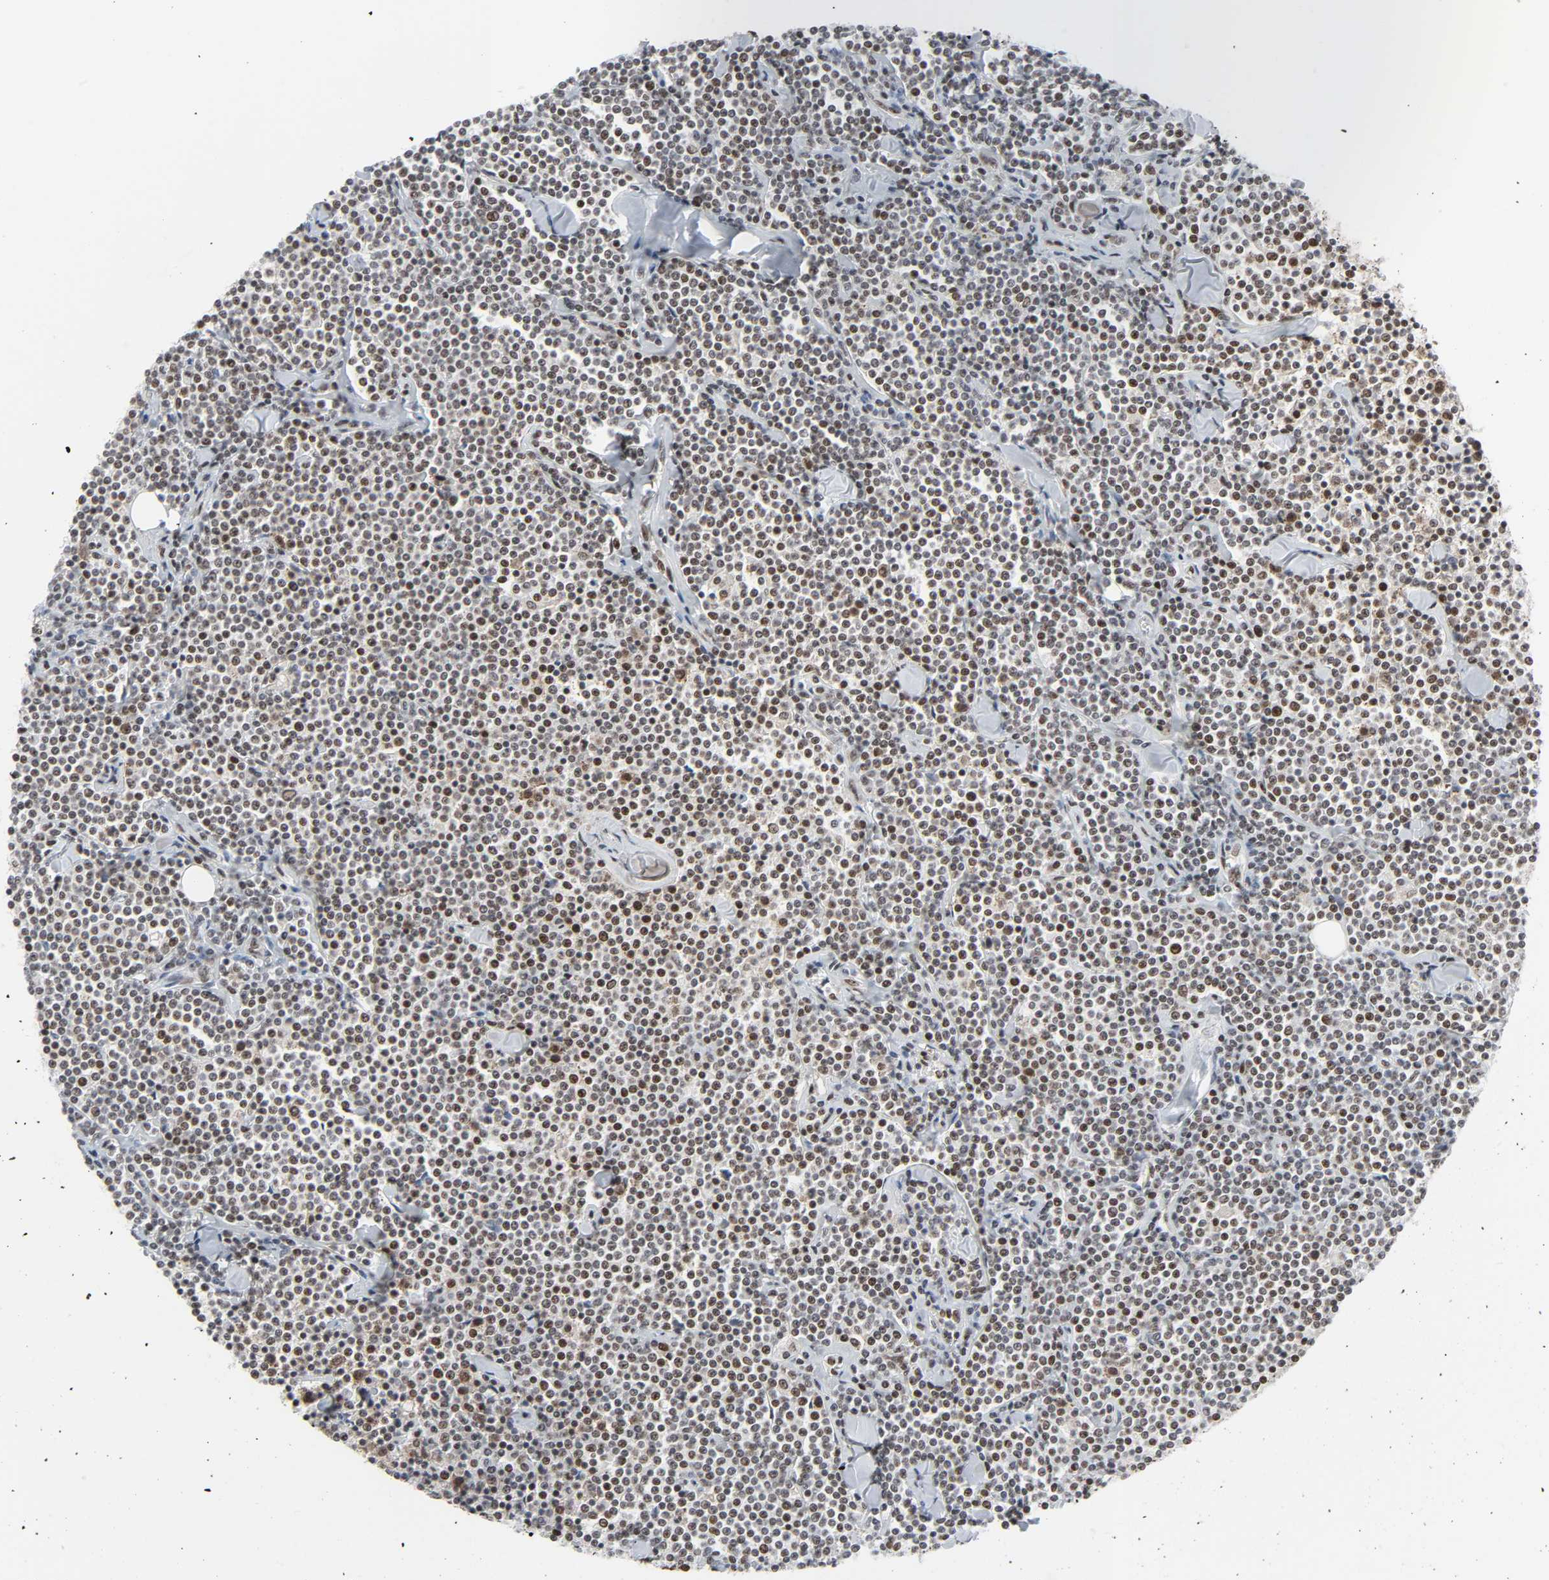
{"staining": {"intensity": "moderate", "quantity": ">75%", "location": "nuclear"}, "tissue": "lymphoma", "cell_type": "Tumor cells", "image_type": "cancer", "snomed": [{"axis": "morphology", "description": "Malignant lymphoma, non-Hodgkin's type, Low grade"}, {"axis": "topography", "description": "Soft tissue"}], "caption": "The histopathology image displays a brown stain indicating the presence of a protein in the nuclear of tumor cells in lymphoma. Immunohistochemistry stains the protein of interest in brown and the nuclei are stained blue.", "gene": "CDK7", "patient": {"sex": "male", "age": 92}}